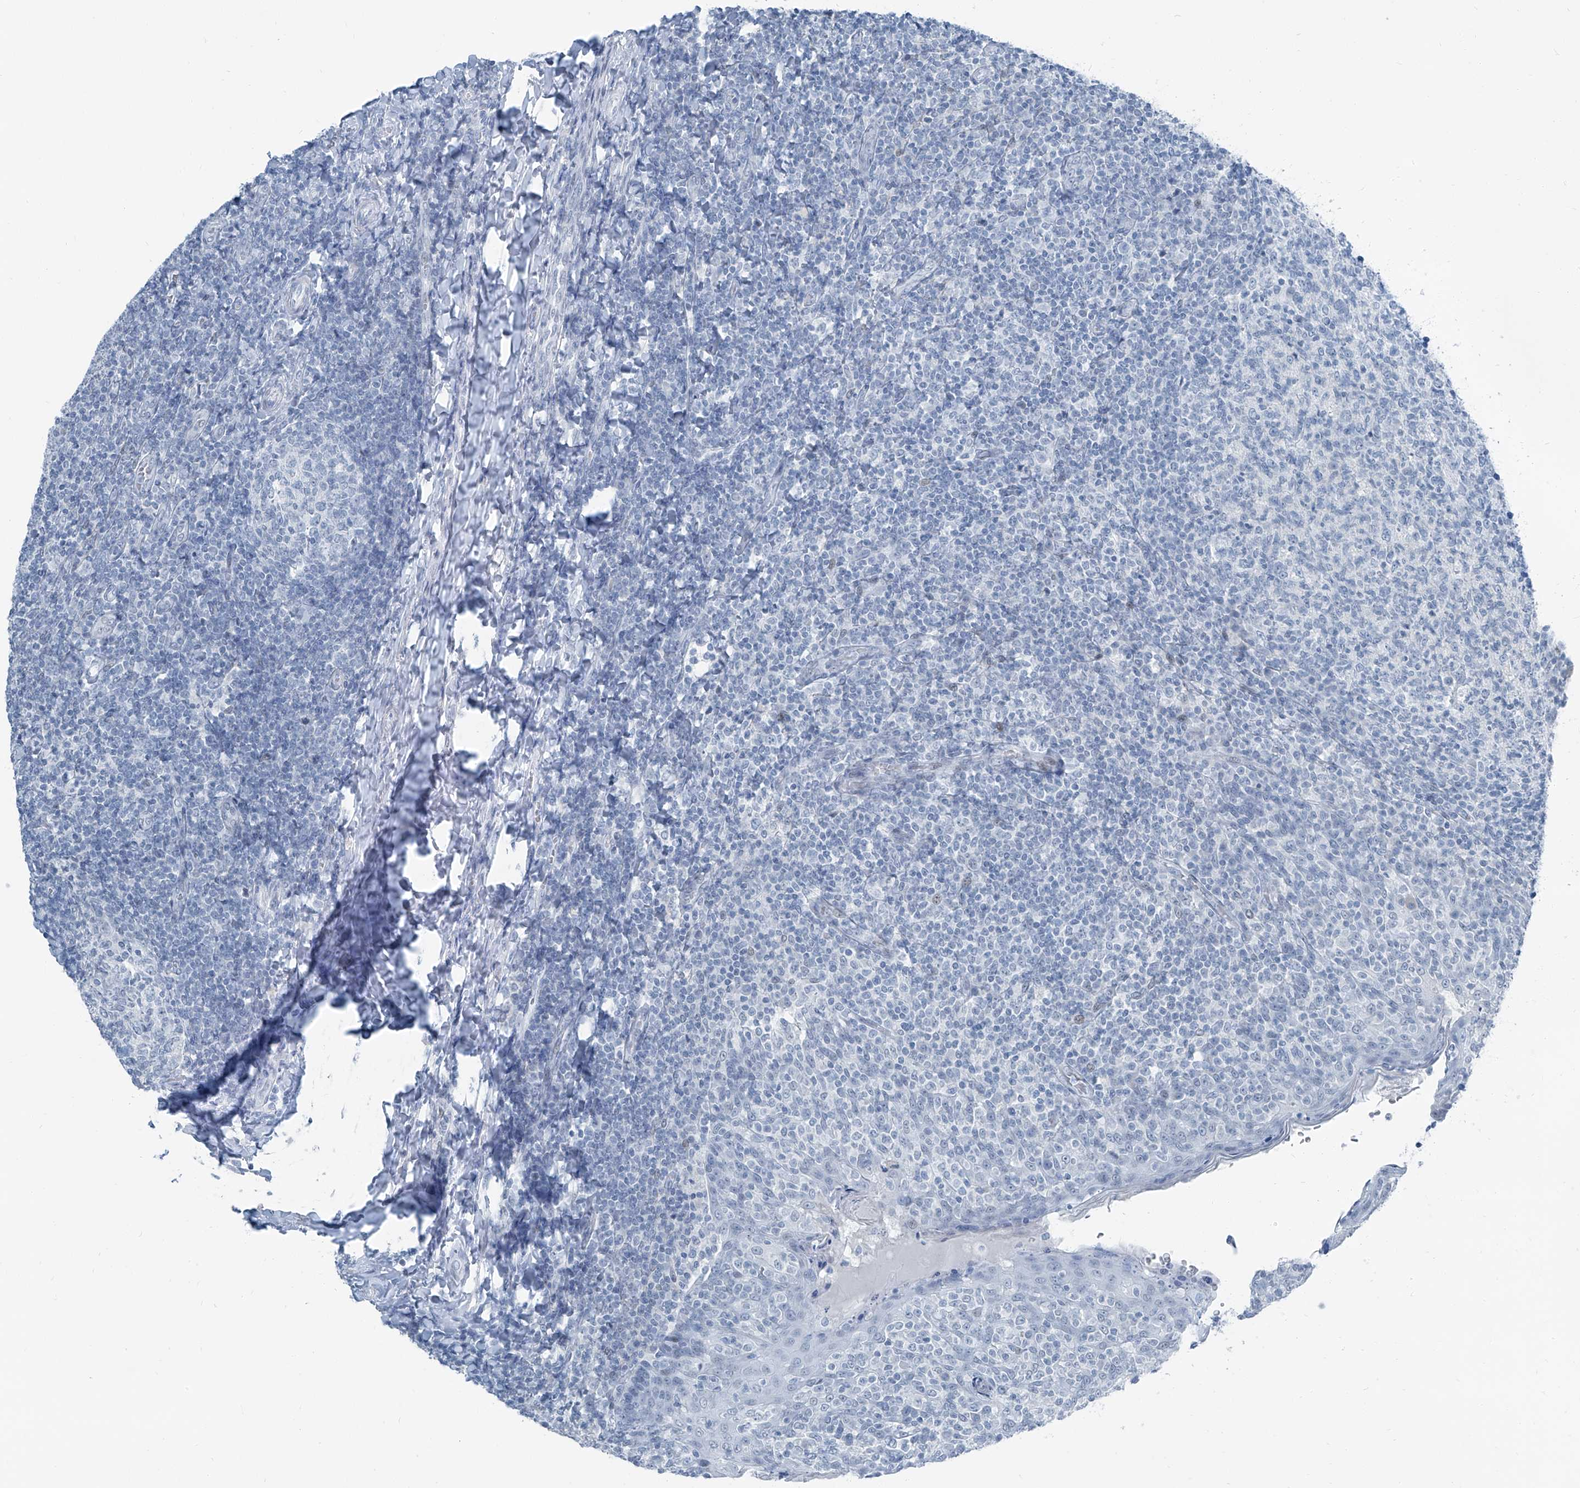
{"staining": {"intensity": "negative", "quantity": "none", "location": "none"}, "tissue": "tonsil", "cell_type": "Germinal center cells", "image_type": "normal", "snomed": [{"axis": "morphology", "description": "Normal tissue, NOS"}, {"axis": "topography", "description": "Tonsil"}], "caption": "IHC of benign human tonsil shows no expression in germinal center cells.", "gene": "RGN", "patient": {"sex": "female", "age": 19}}